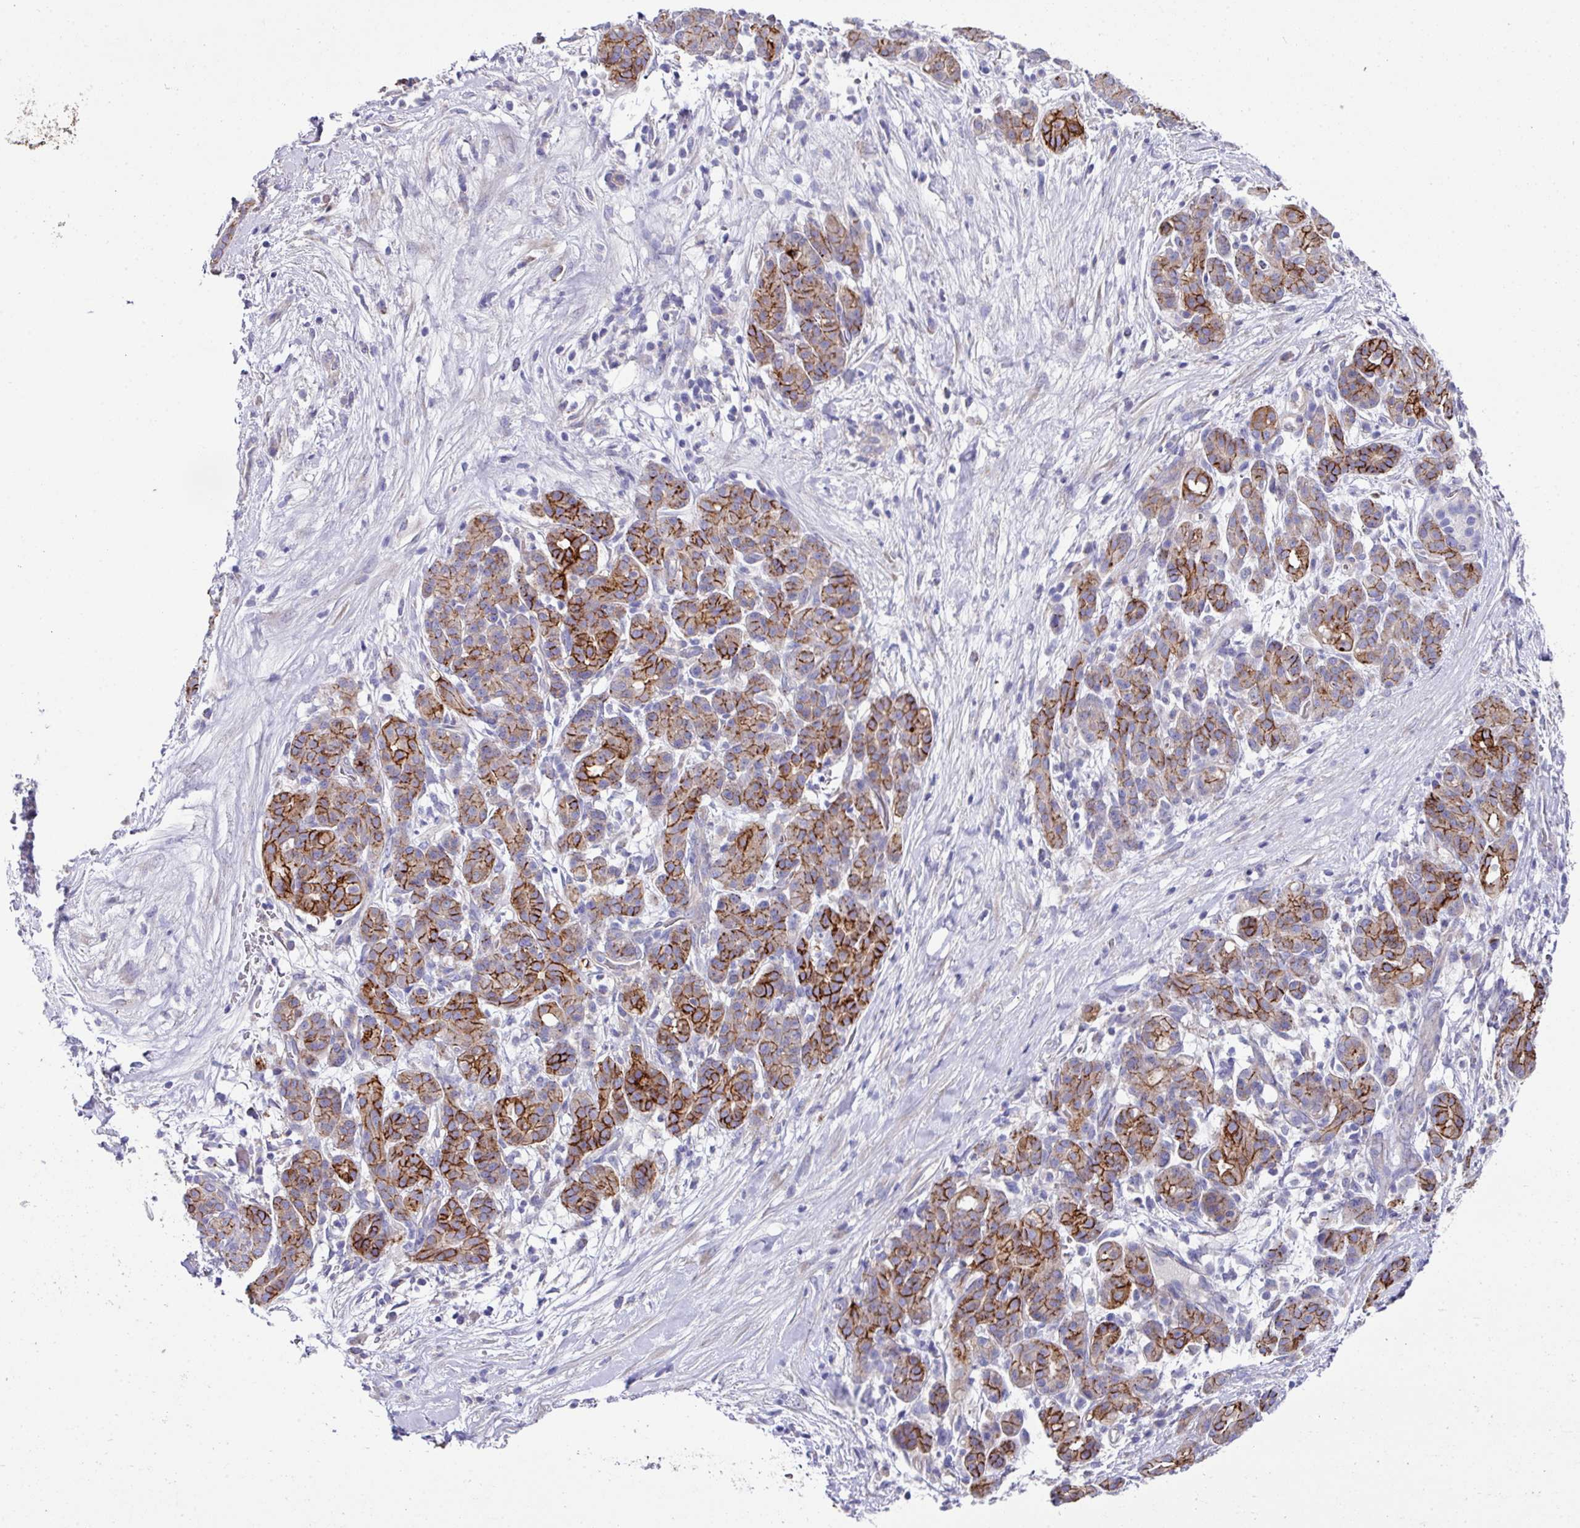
{"staining": {"intensity": "strong", "quantity": ">75%", "location": "cytoplasmic/membranous"}, "tissue": "pancreatic cancer", "cell_type": "Tumor cells", "image_type": "cancer", "snomed": [{"axis": "morphology", "description": "Adenocarcinoma, NOS"}, {"axis": "topography", "description": "Pancreas"}], "caption": "A brown stain shows strong cytoplasmic/membranous positivity of a protein in human pancreatic cancer tumor cells. The staining was performed using DAB (3,3'-diaminobenzidine) to visualize the protein expression in brown, while the nuclei were stained in blue with hematoxylin (Magnification: 20x).", "gene": "CLDN1", "patient": {"sex": "male", "age": 44}}